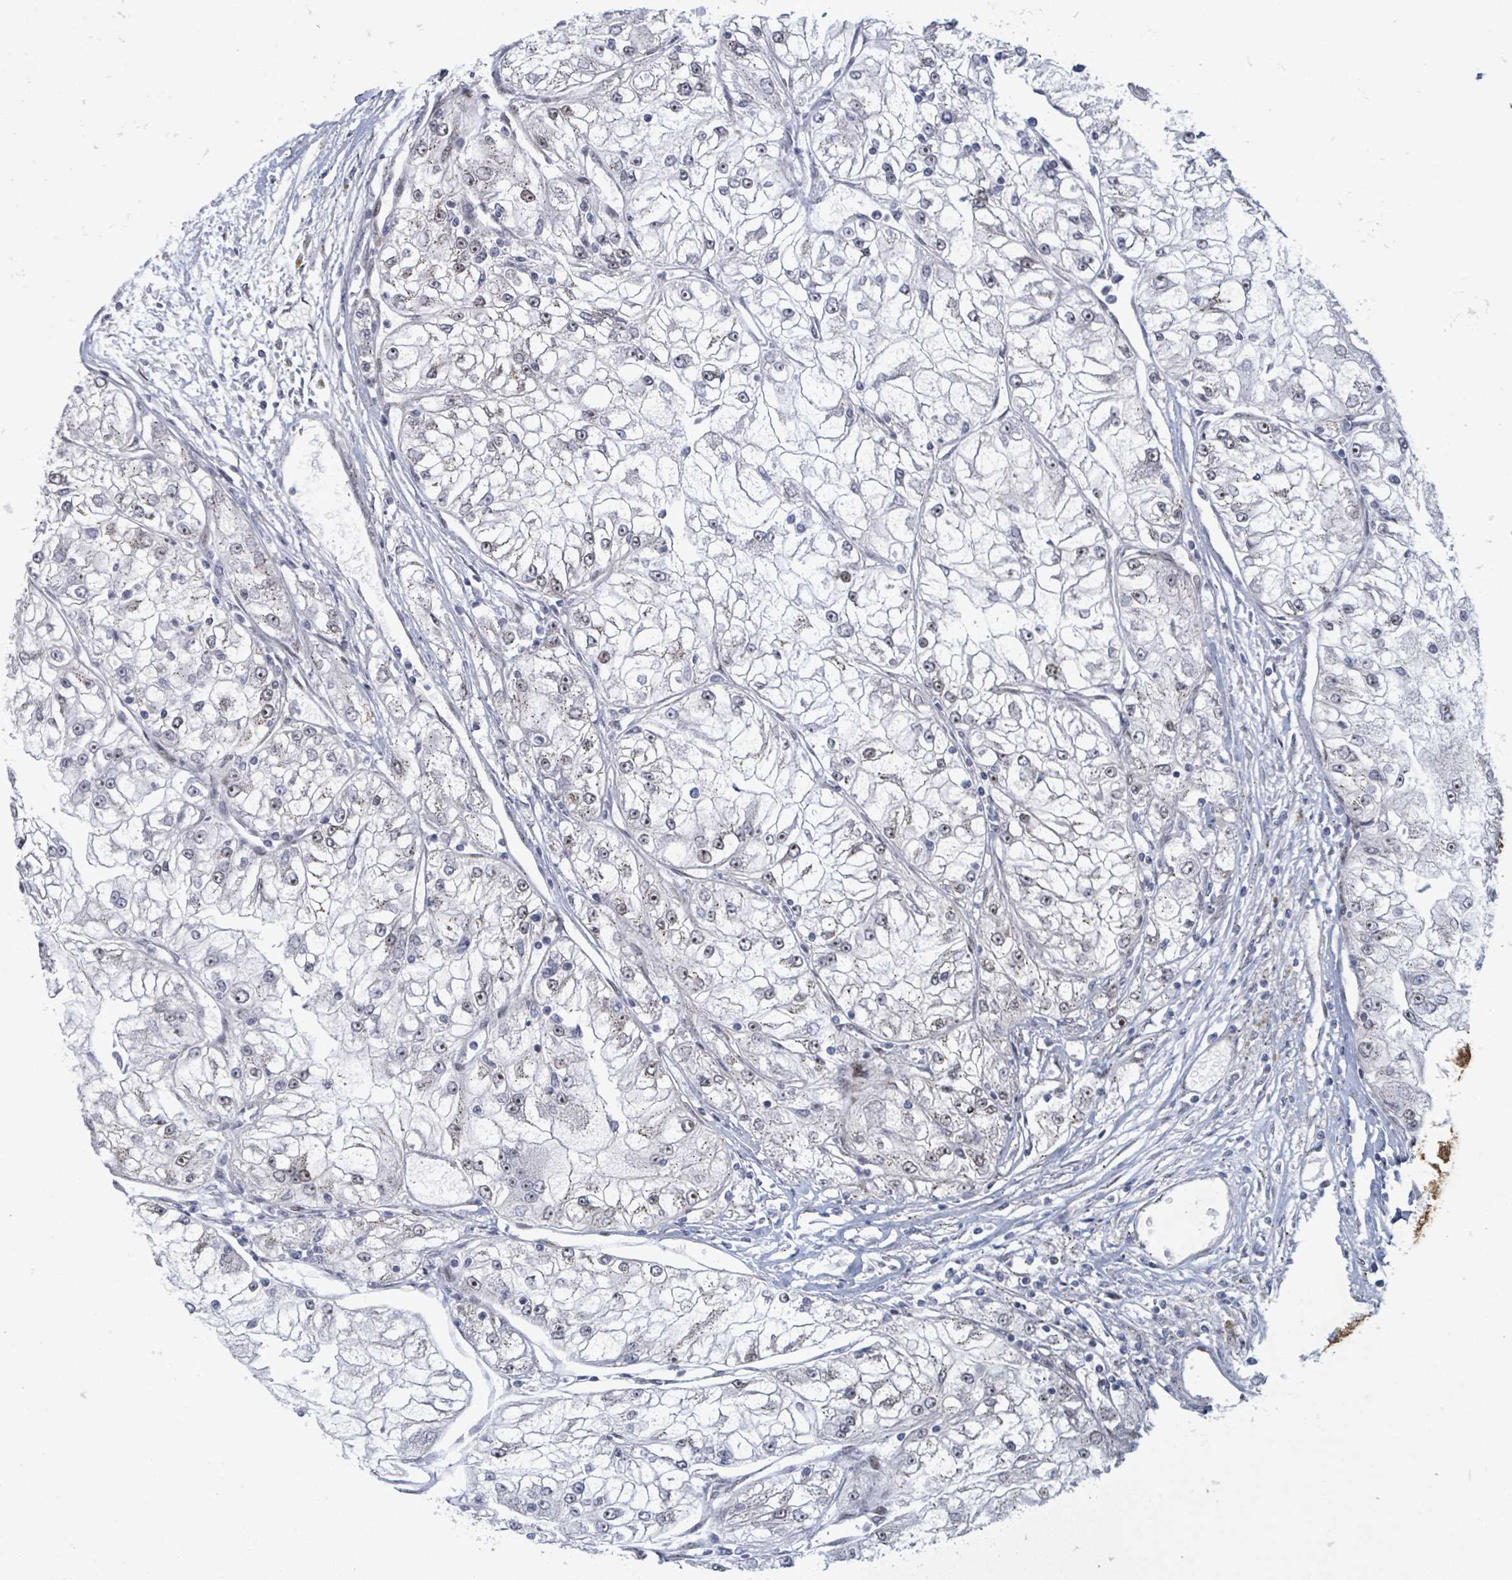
{"staining": {"intensity": "negative", "quantity": "none", "location": "none"}, "tissue": "renal cancer", "cell_type": "Tumor cells", "image_type": "cancer", "snomed": [{"axis": "morphology", "description": "Adenocarcinoma, NOS"}, {"axis": "topography", "description": "Kidney"}], "caption": "Human renal adenocarcinoma stained for a protein using immunohistochemistry (IHC) exhibits no staining in tumor cells.", "gene": "TUSC1", "patient": {"sex": "female", "age": 72}}